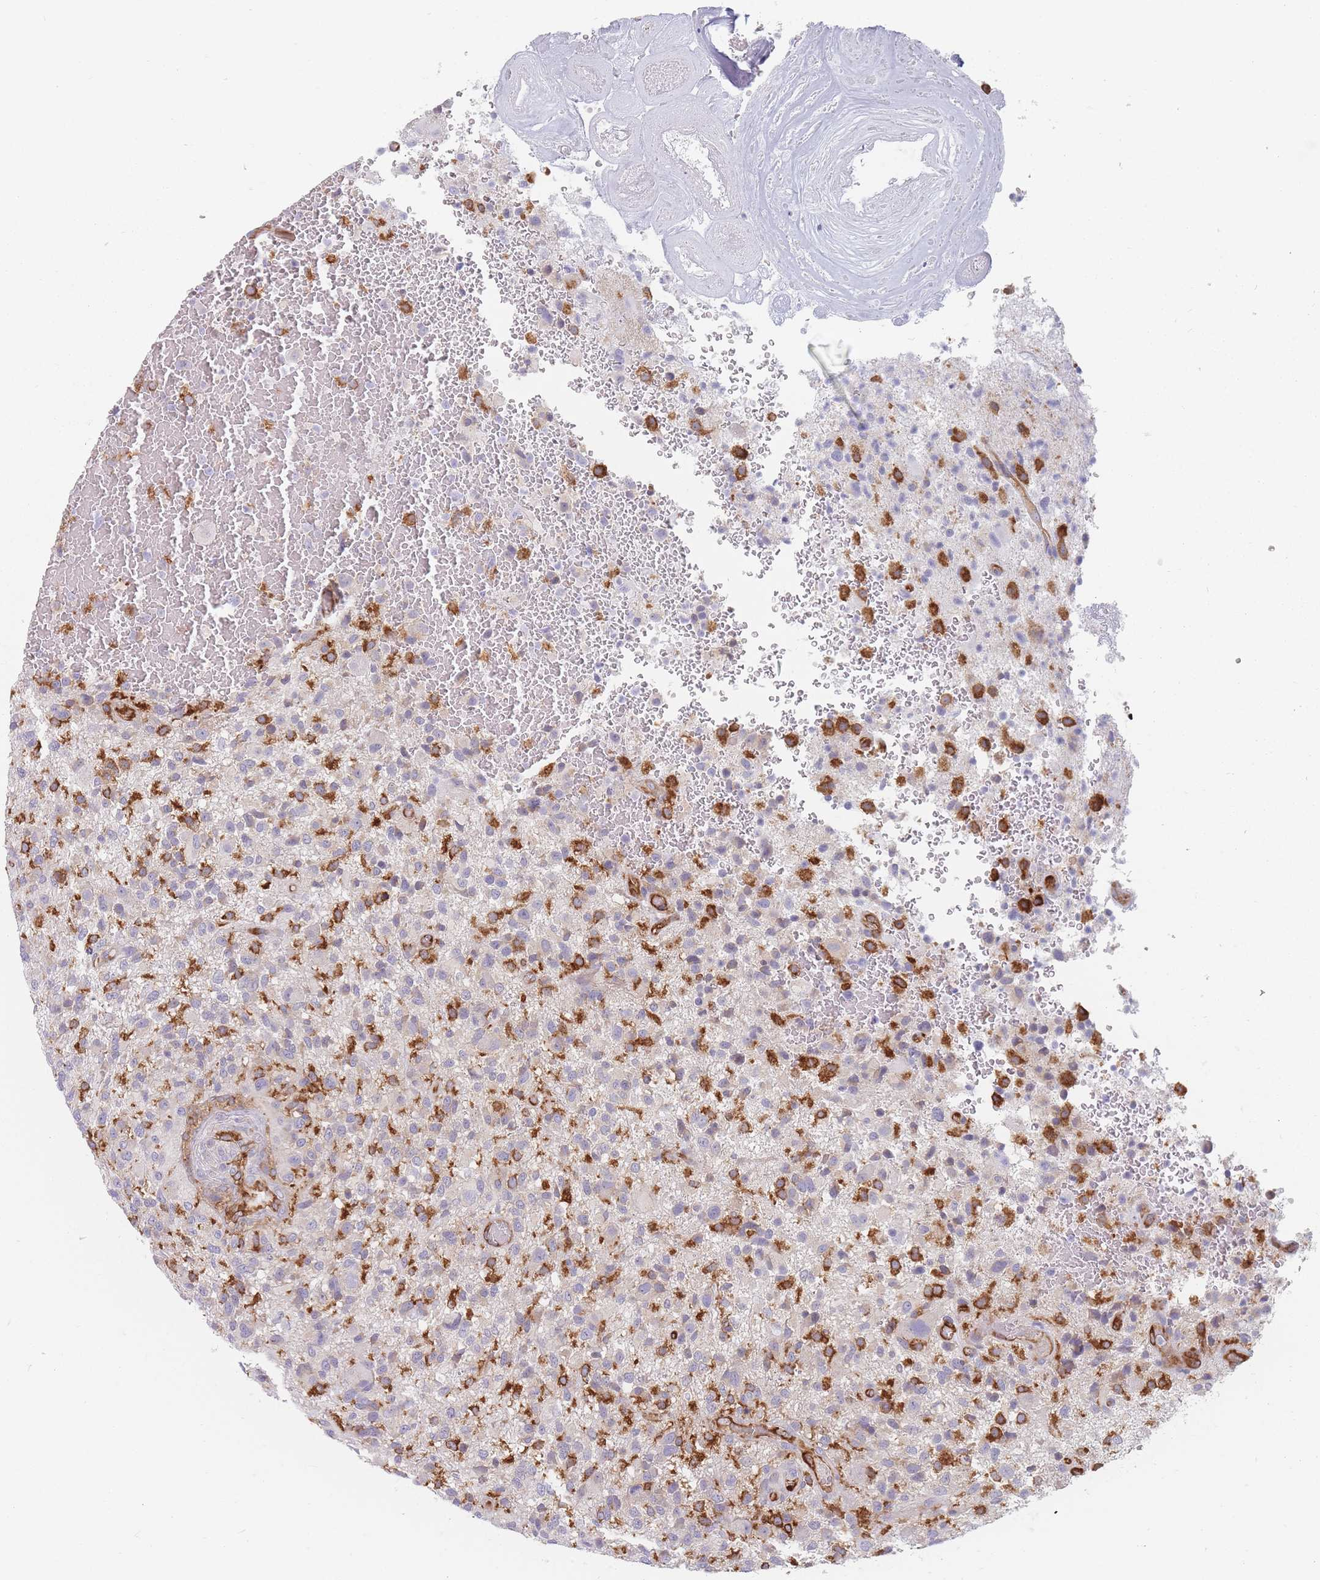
{"staining": {"intensity": "moderate", "quantity": "25%-75%", "location": "cytoplasmic/membranous"}, "tissue": "glioma", "cell_type": "Tumor cells", "image_type": "cancer", "snomed": [{"axis": "morphology", "description": "Glioma, malignant, High grade"}, {"axis": "topography", "description": "Brain"}], "caption": "A brown stain labels moderate cytoplasmic/membranous expression of a protein in malignant glioma (high-grade) tumor cells.", "gene": "MAP1S", "patient": {"sex": "male", "age": 47}}